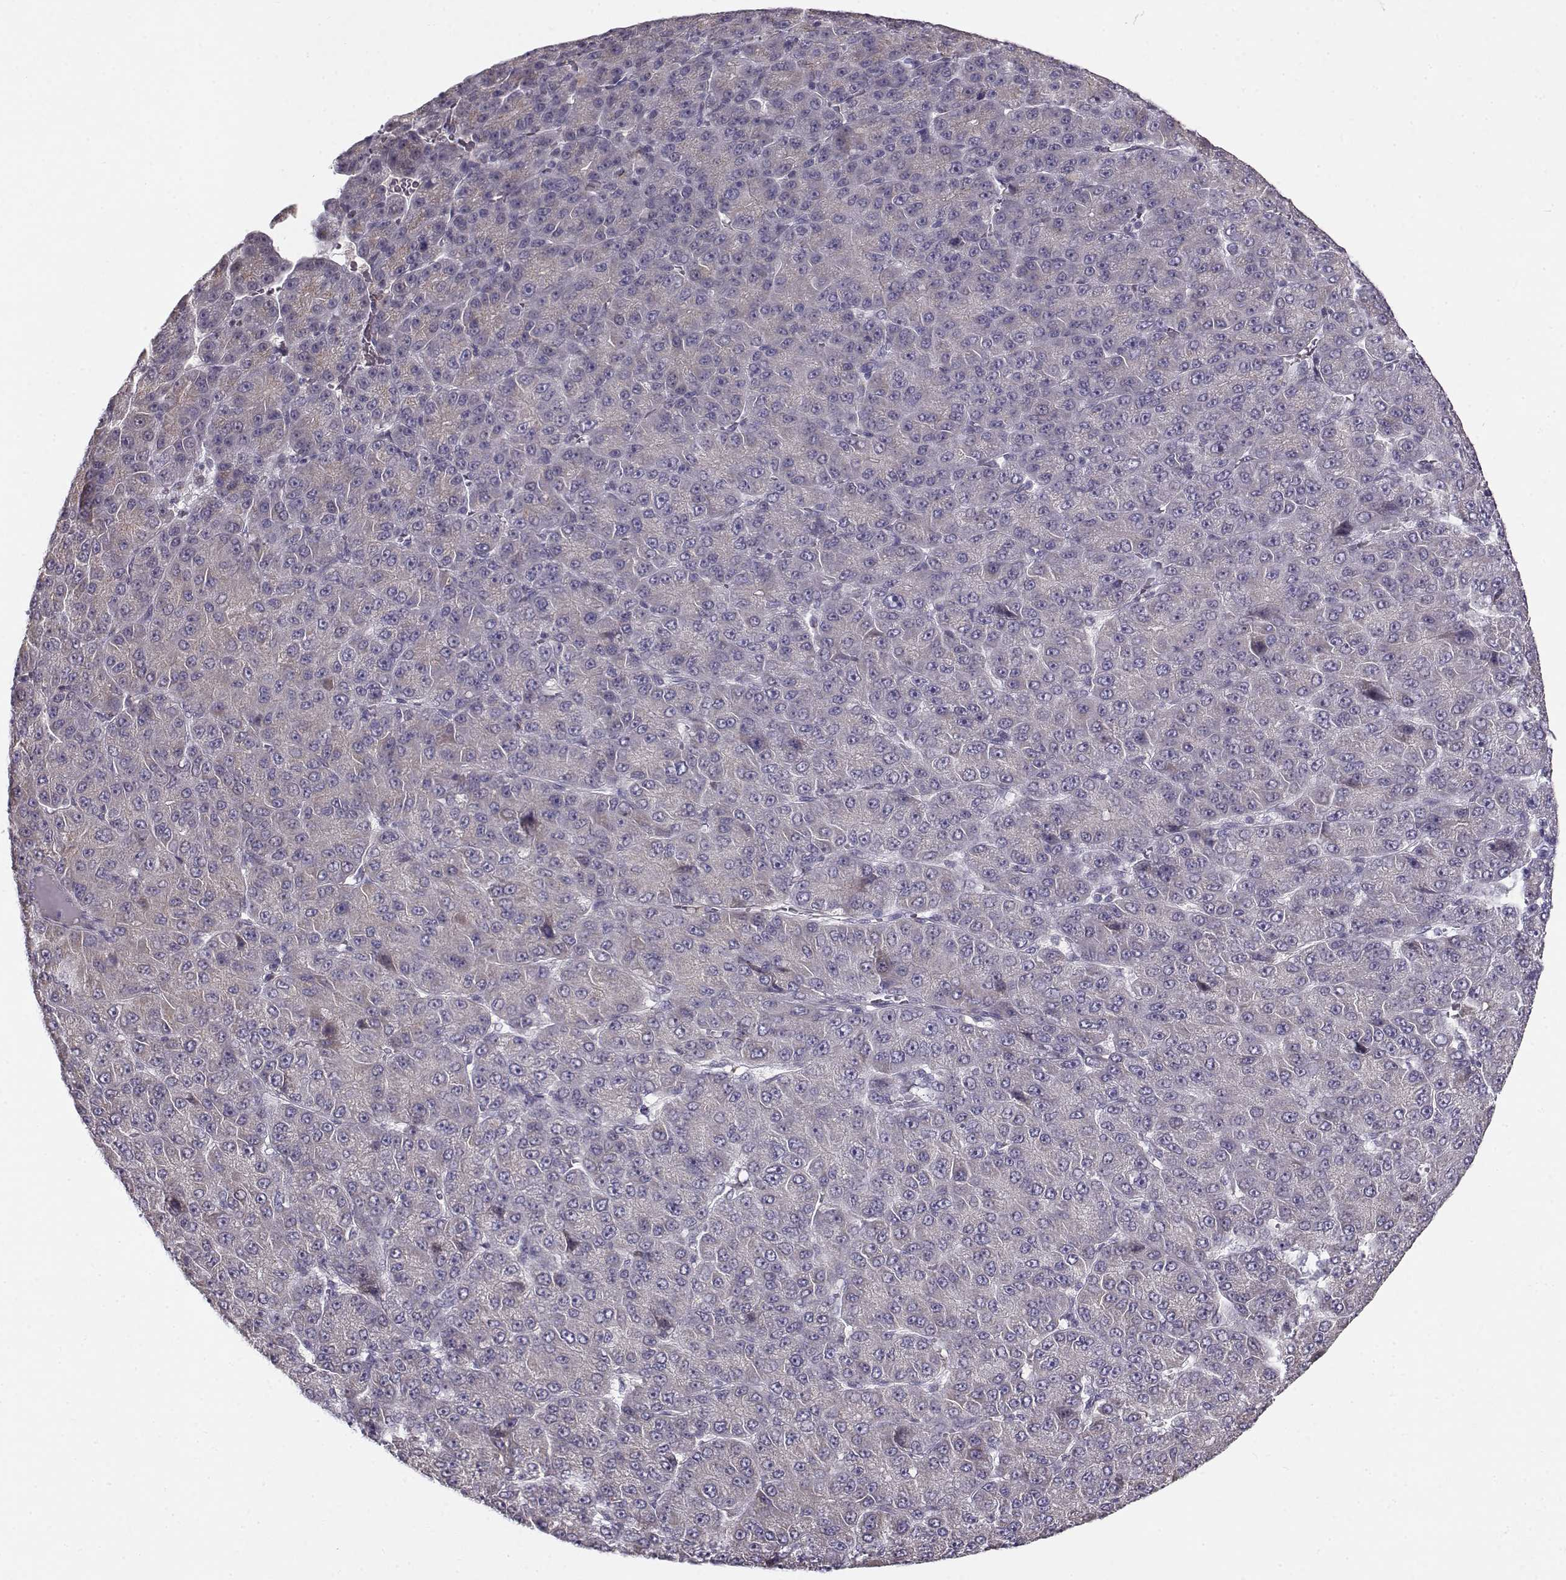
{"staining": {"intensity": "negative", "quantity": "none", "location": "none"}, "tissue": "liver cancer", "cell_type": "Tumor cells", "image_type": "cancer", "snomed": [{"axis": "morphology", "description": "Carcinoma, Hepatocellular, NOS"}, {"axis": "topography", "description": "Liver"}], "caption": "A high-resolution histopathology image shows IHC staining of liver hepatocellular carcinoma, which shows no significant staining in tumor cells. (IHC, brightfield microscopy, high magnification).", "gene": "SLC4A5", "patient": {"sex": "male", "age": 67}}